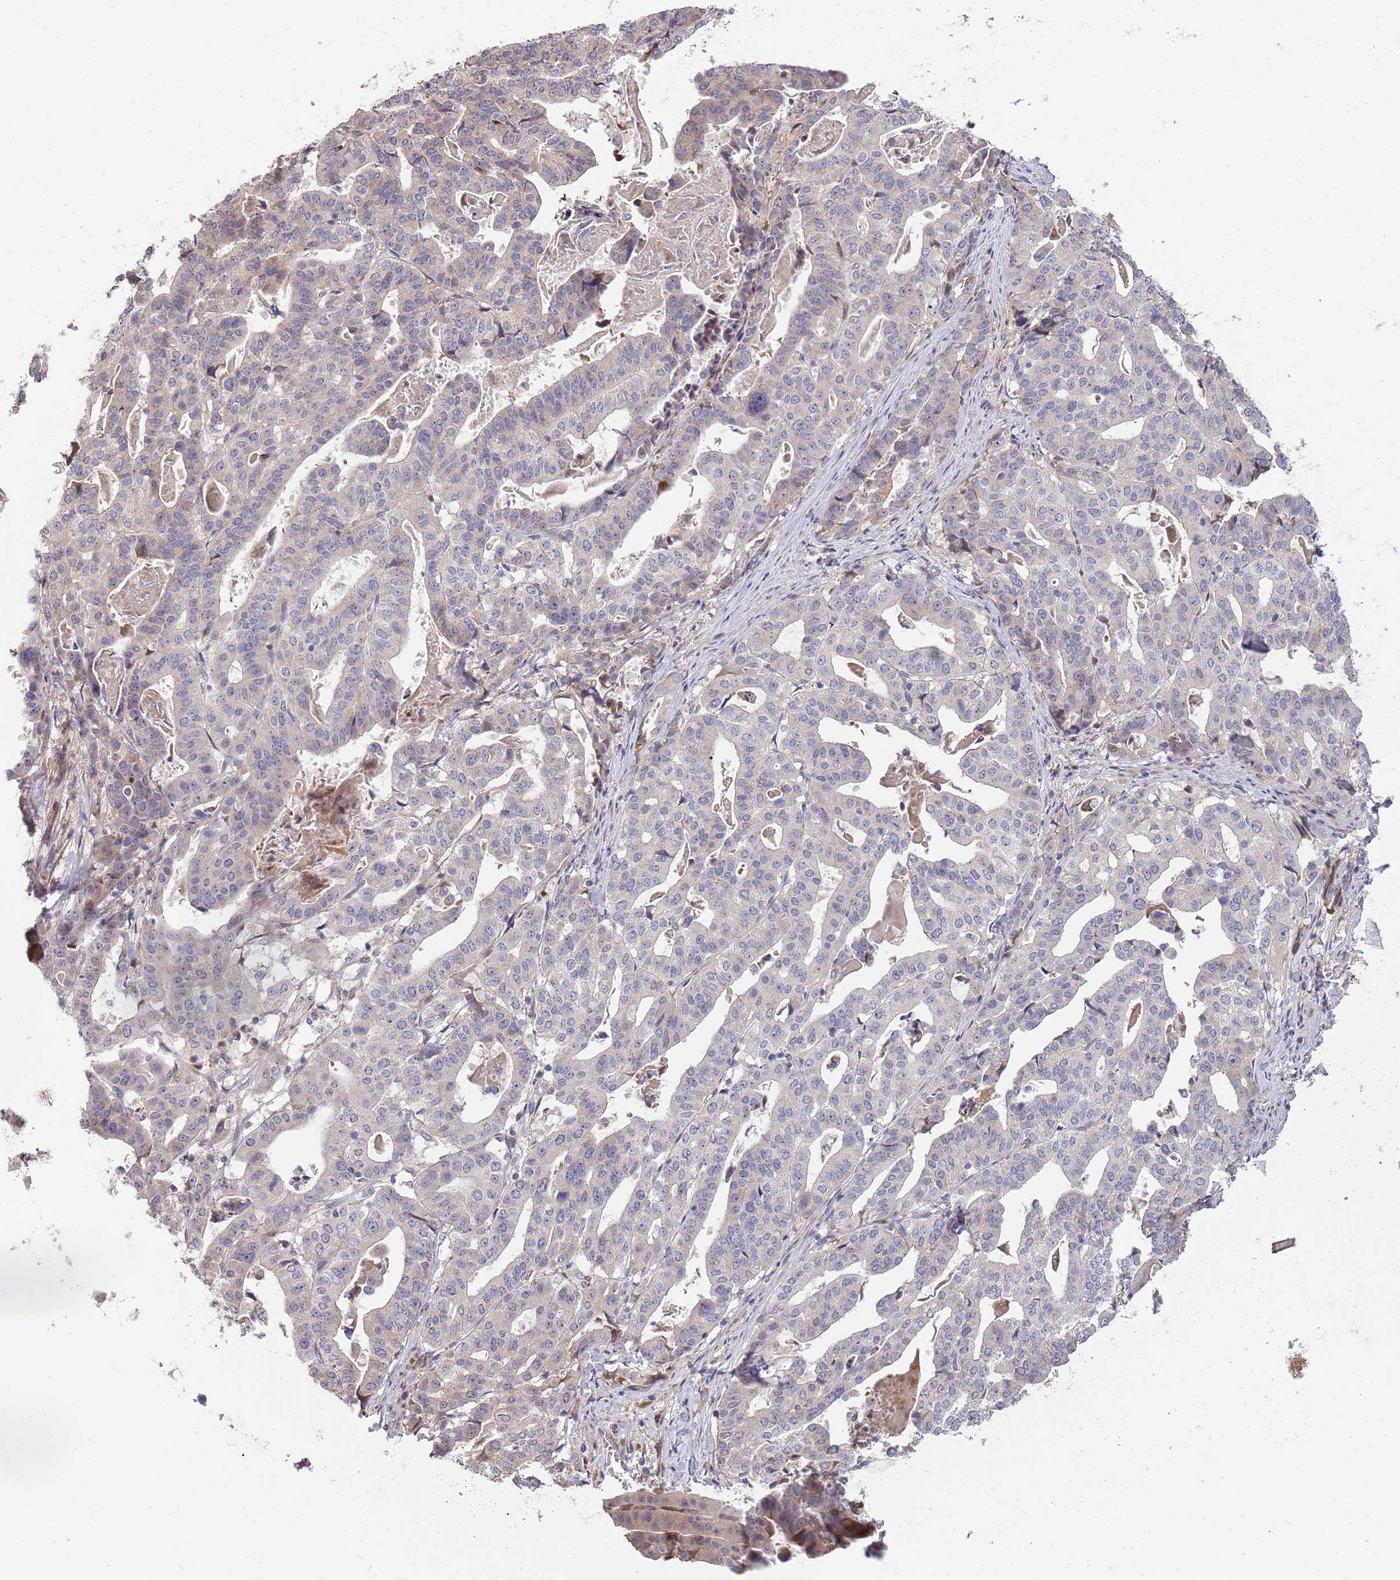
{"staining": {"intensity": "negative", "quantity": "none", "location": "none"}, "tissue": "stomach cancer", "cell_type": "Tumor cells", "image_type": "cancer", "snomed": [{"axis": "morphology", "description": "Adenocarcinoma, NOS"}, {"axis": "topography", "description": "Stomach"}], "caption": "Immunohistochemistry (IHC) of adenocarcinoma (stomach) demonstrates no expression in tumor cells.", "gene": "SYNDIG1L", "patient": {"sex": "male", "age": 48}}